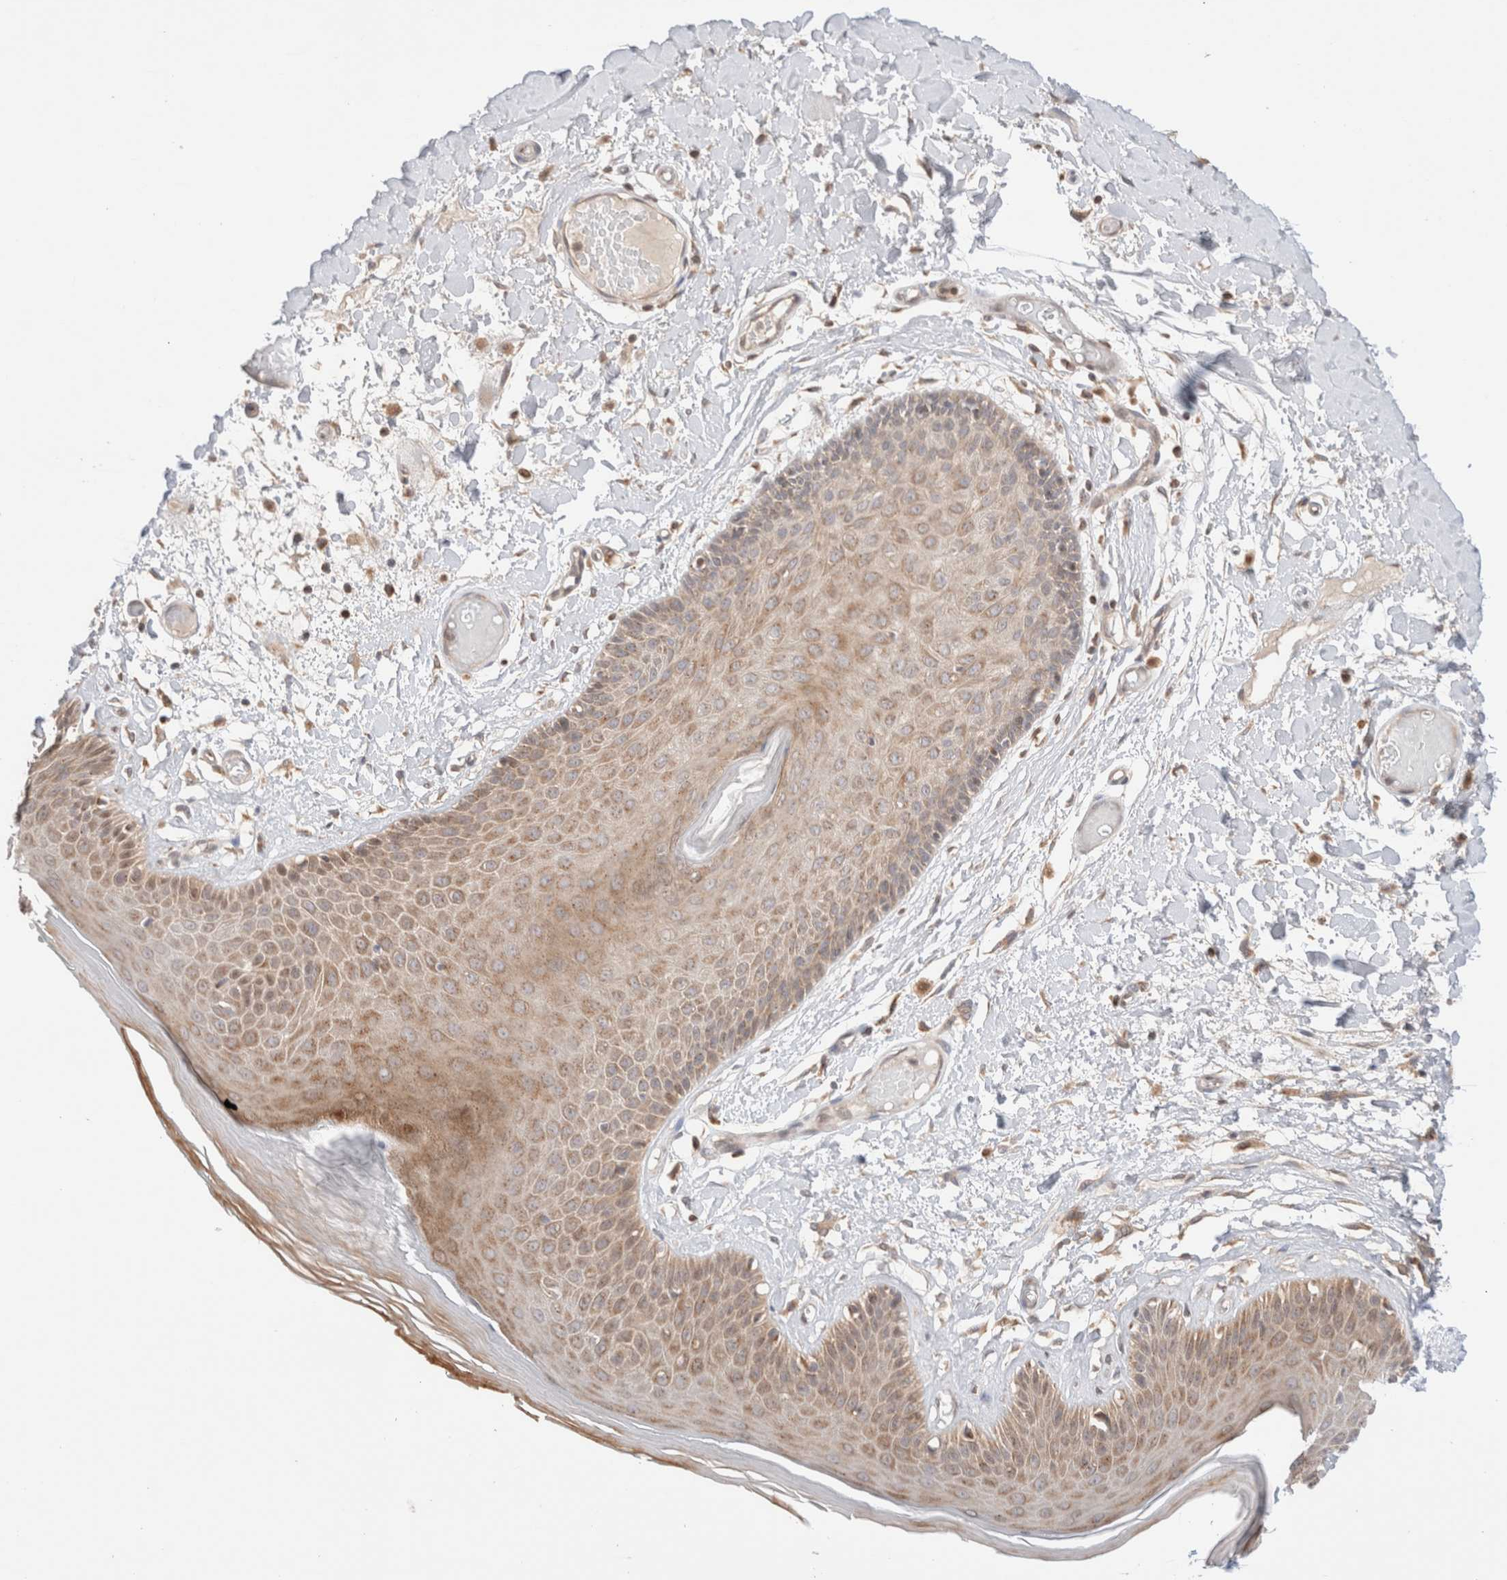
{"staining": {"intensity": "moderate", "quantity": ">75%", "location": "cytoplasmic/membranous"}, "tissue": "skin", "cell_type": "Epidermal cells", "image_type": "normal", "snomed": [{"axis": "morphology", "description": "Normal tissue, NOS"}, {"axis": "topography", "description": "Vulva"}], "caption": "Human skin stained with a brown dye demonstrates moderate cytoplasmic/membranous positive staining in approximately >75% of epidermal cells.", "gene": "XKR4", "patient": {"sex": "female", "age": 73}}